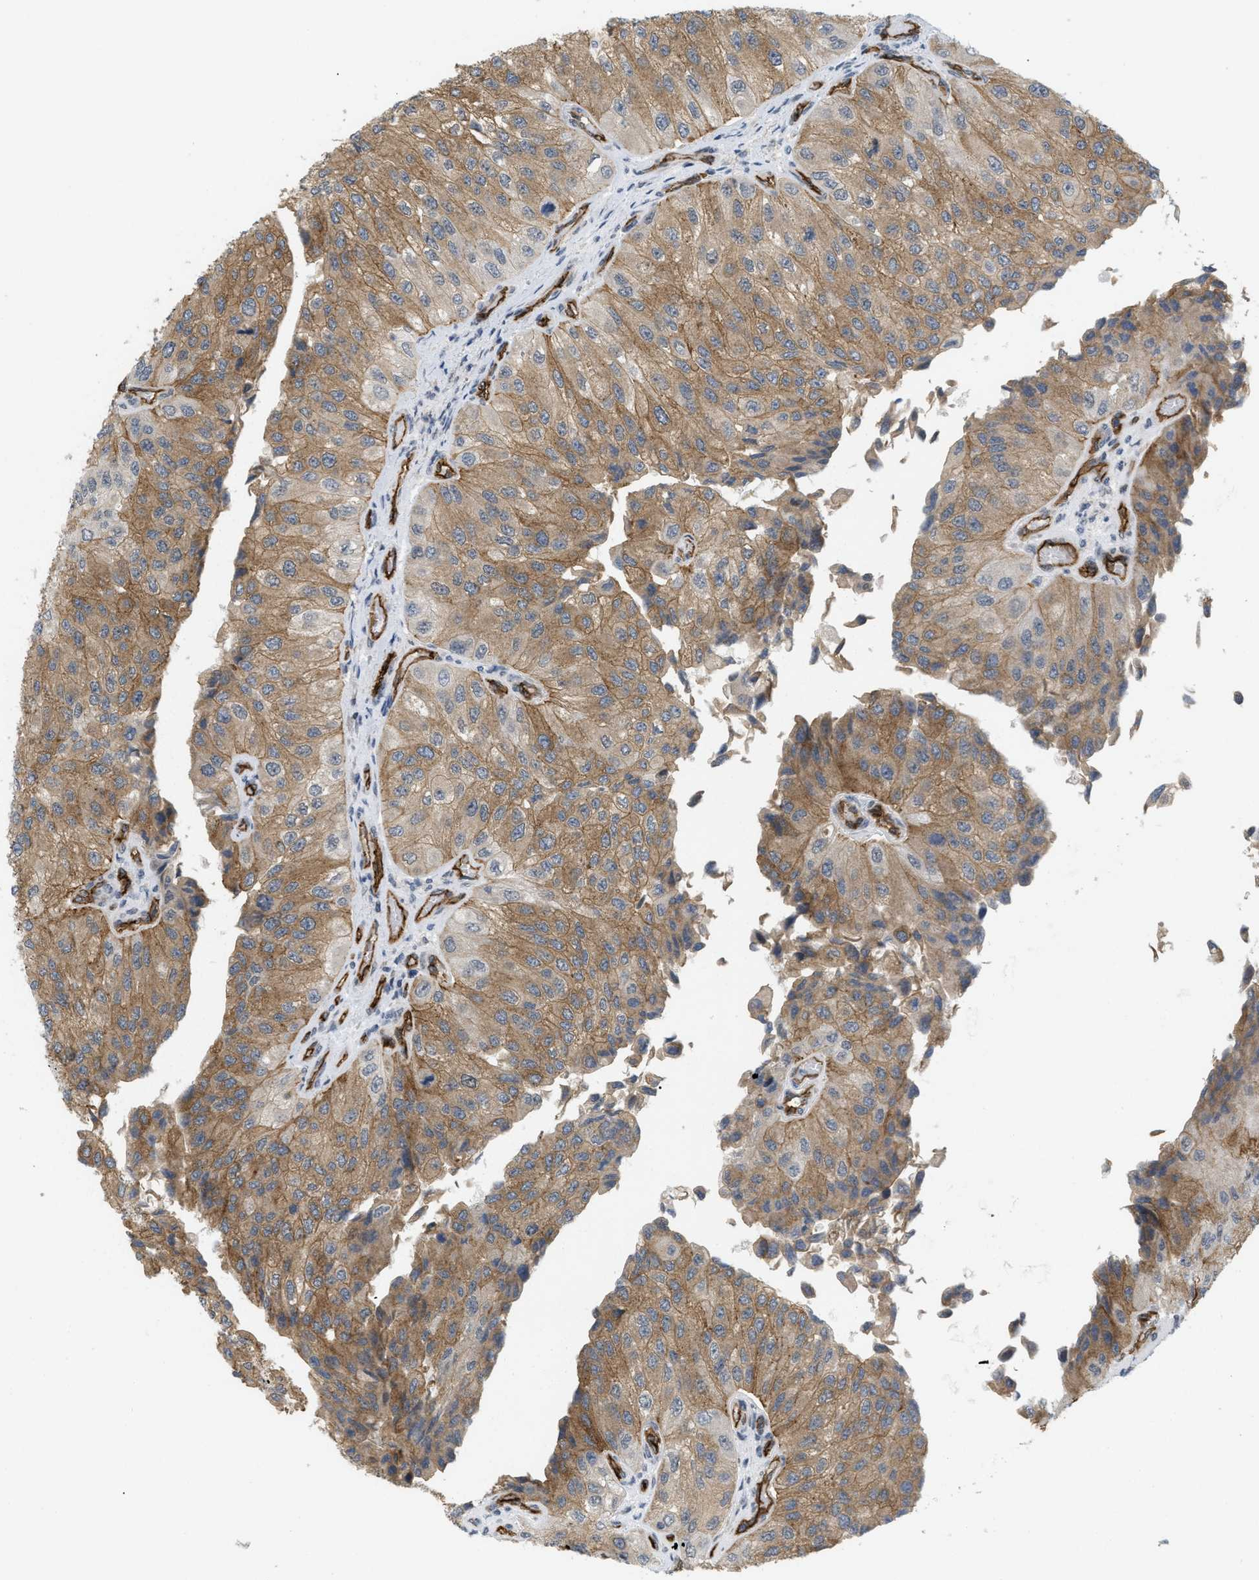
{"staining": {"intensity": "moderate", "quantity": ">75%", "location": "cytoplasmic/membranous"}, "tissue": "urothelial cancer", "cell_type": "Tumor cells", "image_type": "cancer", "snomed": [{"axis": "morphology", "description": "Urothelial carcinoma, High grade"}, {"axis": "topography", "description": "Kidney"}, {"axis": "topography", "description": "Urinary bladder"}], "caption": "Immunohistochemical staining of human urothelial carcinoma (high-grade) reveals medium levels of moderate cytoplasmic/membranous staining in approximately >75% of tumor cells.", "gene": "PALMD", "patient": {"sex": "male", "age": 77}}